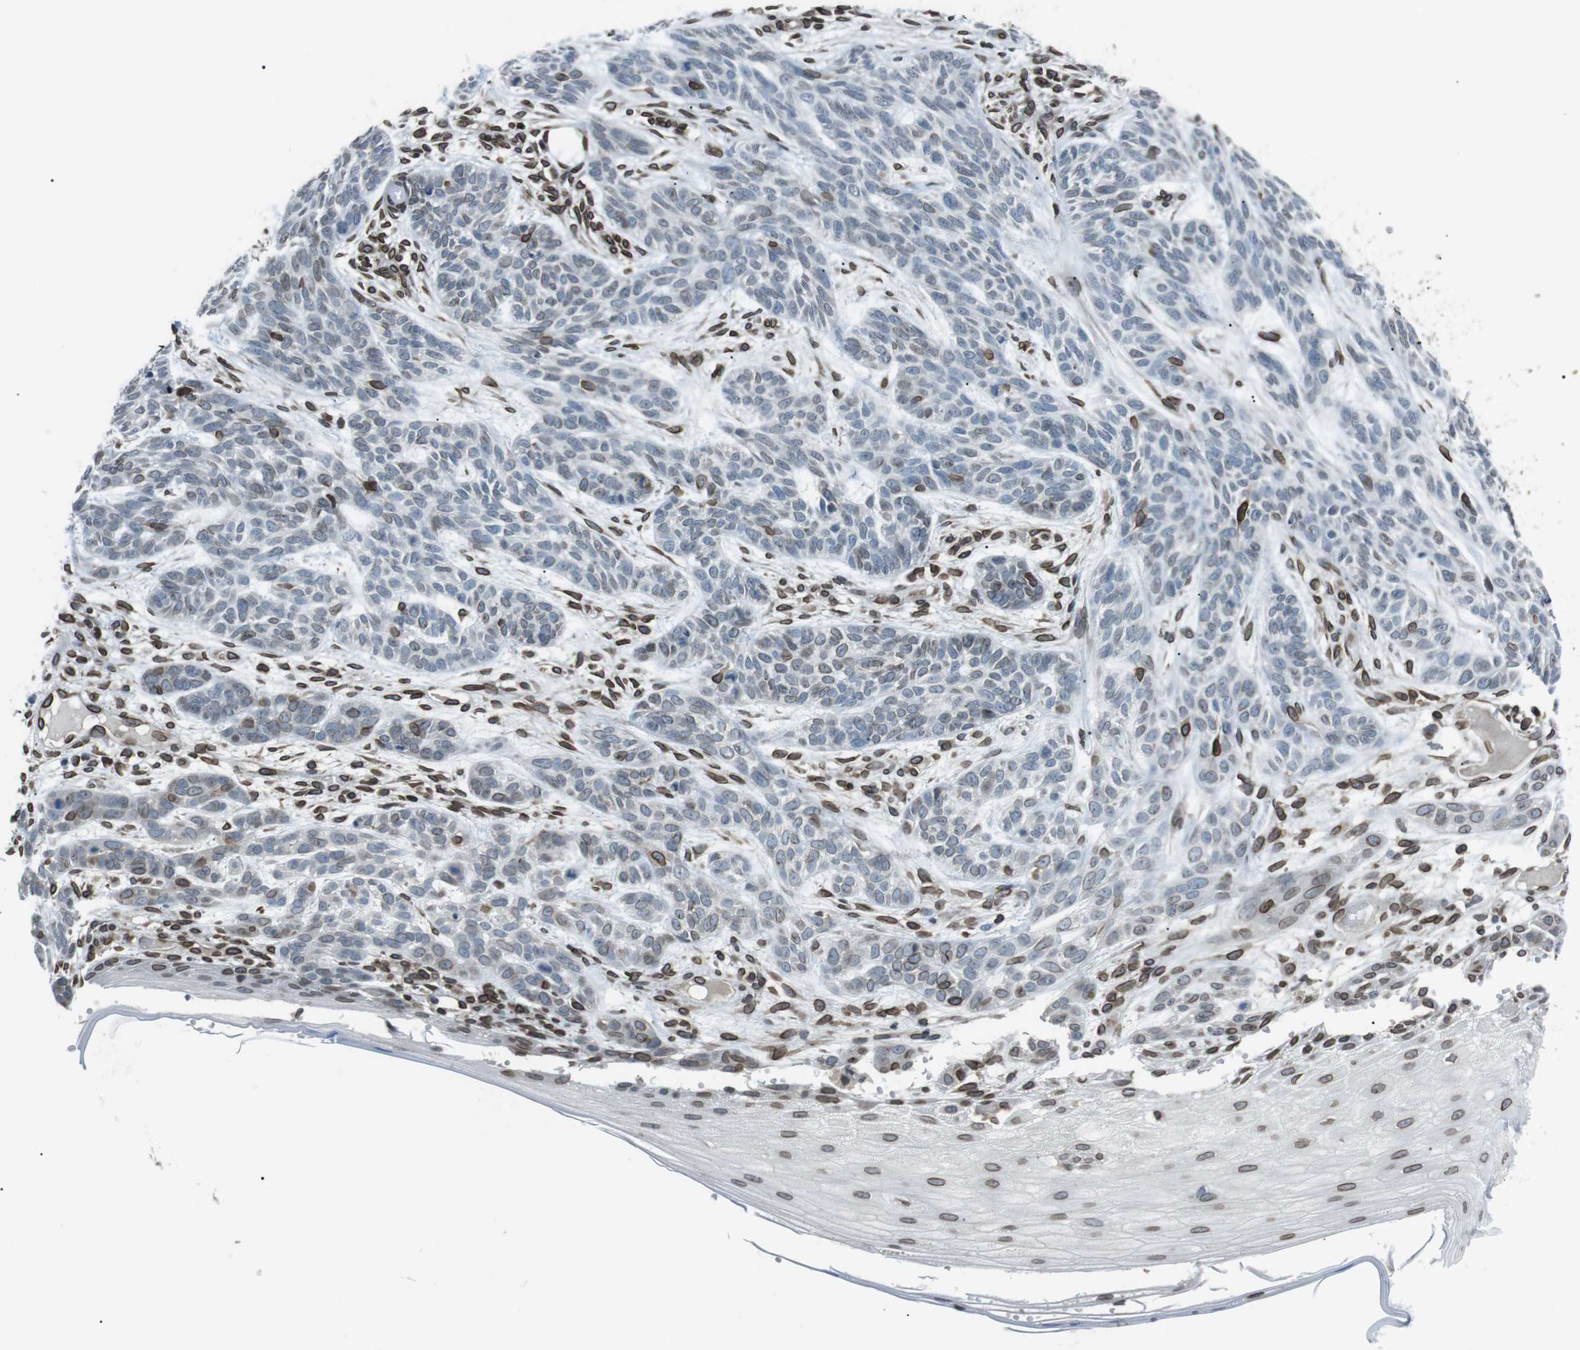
{"staining": {"intensity": "weak", "quantity": "<25%", "location": "cytoplasmic/membranous,nuclear"}, "tissue": "skin cancer", "cell_type": "Tumor cells", "image_type": "cancer", "snomed": [{"axis": "morphology", "description": "Basal cell carcinoma"}, {"axis": "topography", "description": "Skin"}], "caption": "The IHC micrograph has no significant positivity in tumor cells of basal cell carcinoma (skin) tissue. (DAB immunohistochemistry with hematoxylin counter stain).", "gene": "TMX4", "patient": {"sex": "female", "age": 59}}